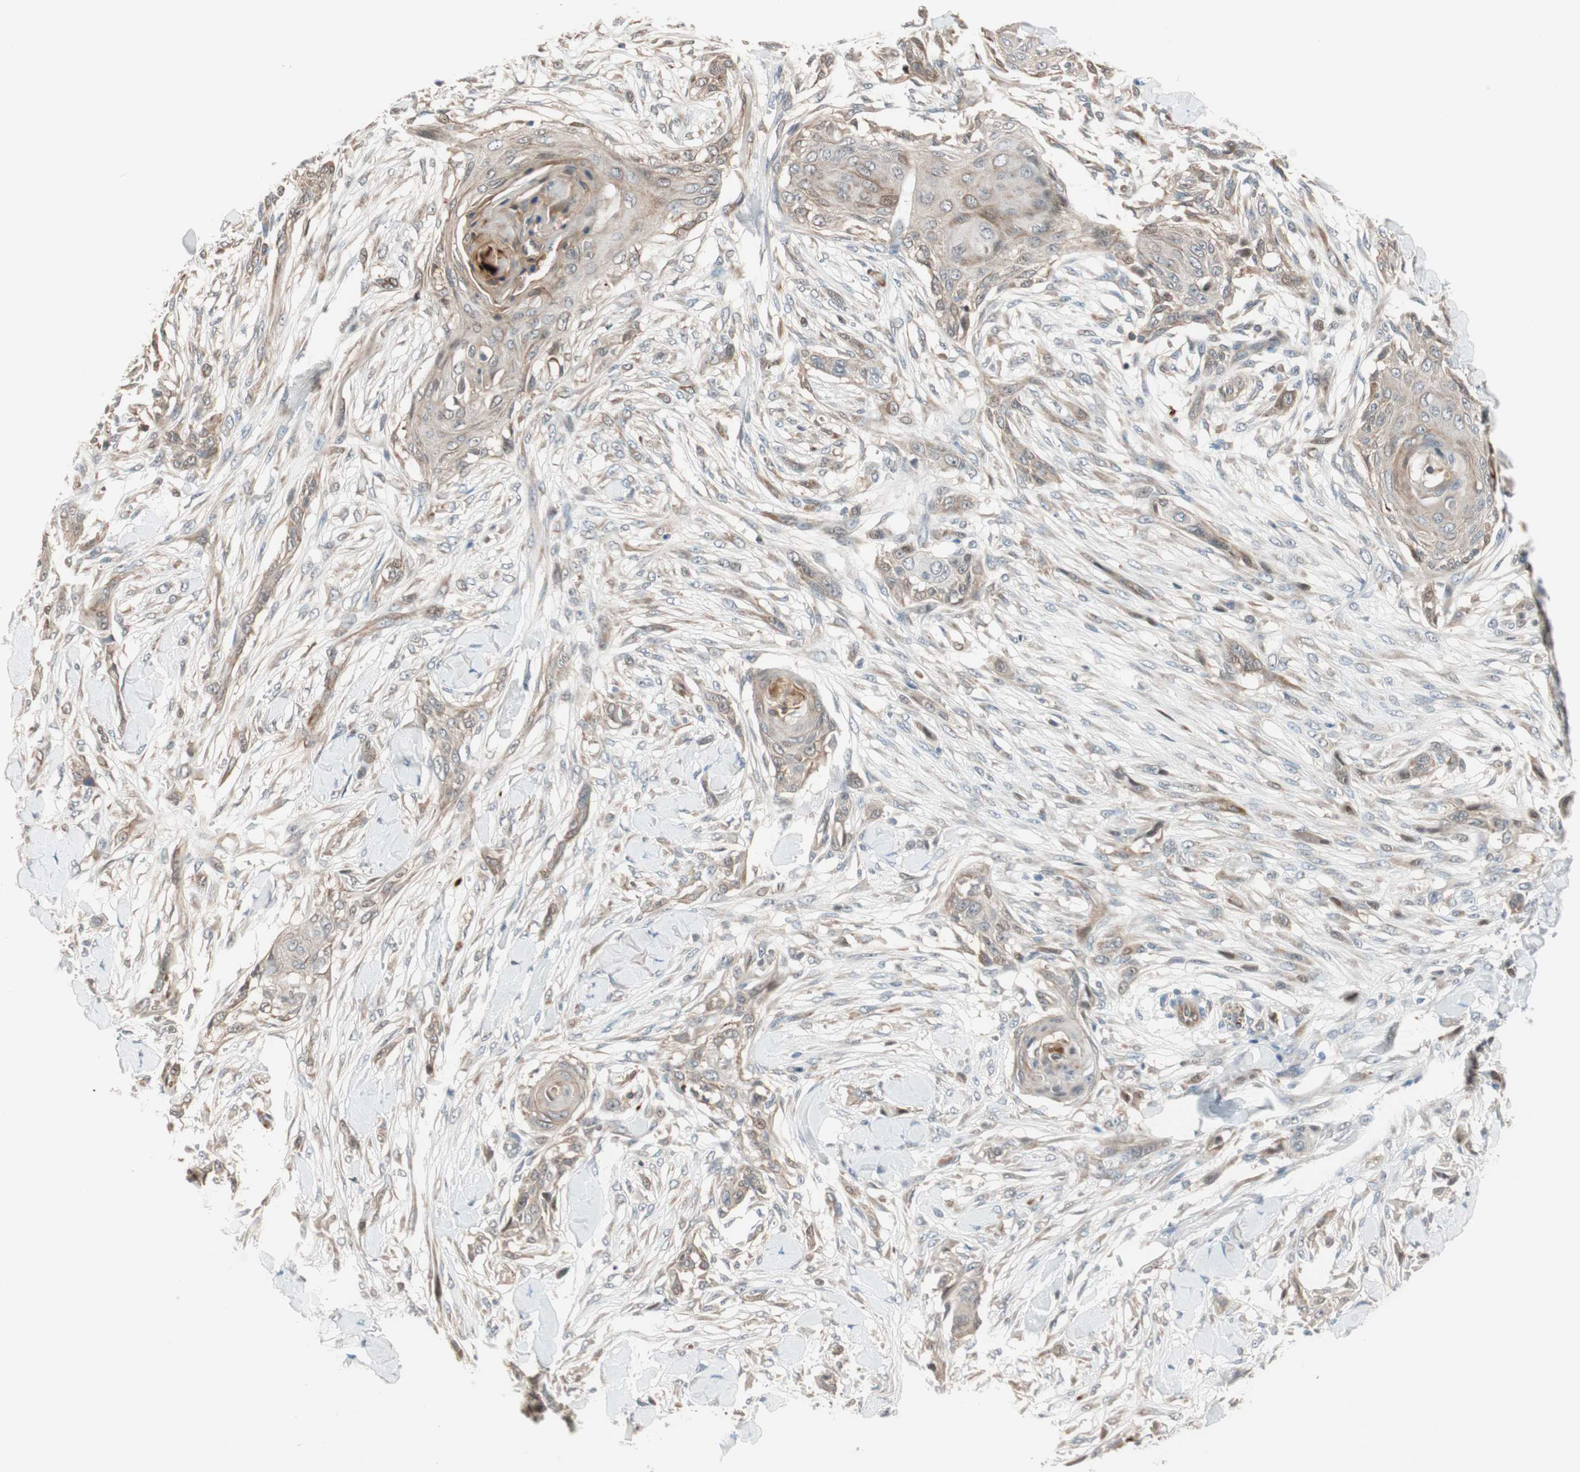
{"staining": {"intensity": "weak", "quantity": ">75%", "location": "cytoplasmic/membranous"}, "tissue": "skin cancer", "cell_type": "Tumor cells", "image_type": "cancer", "snomed": [{"axis": "morphology", "description": "Squamous cell carcinoma, NOS"}, {"axis": "topography", "description": "Skin"}], "caption": "Skin squamous cell carcinoma was stained to show a protein in brown. There is low levels of weak cytoplasmic/membranous positivity in approximately >75% of tumor cells.", "gene": "PIK3R3", "patient": {"sex": "female", "age": 59}}